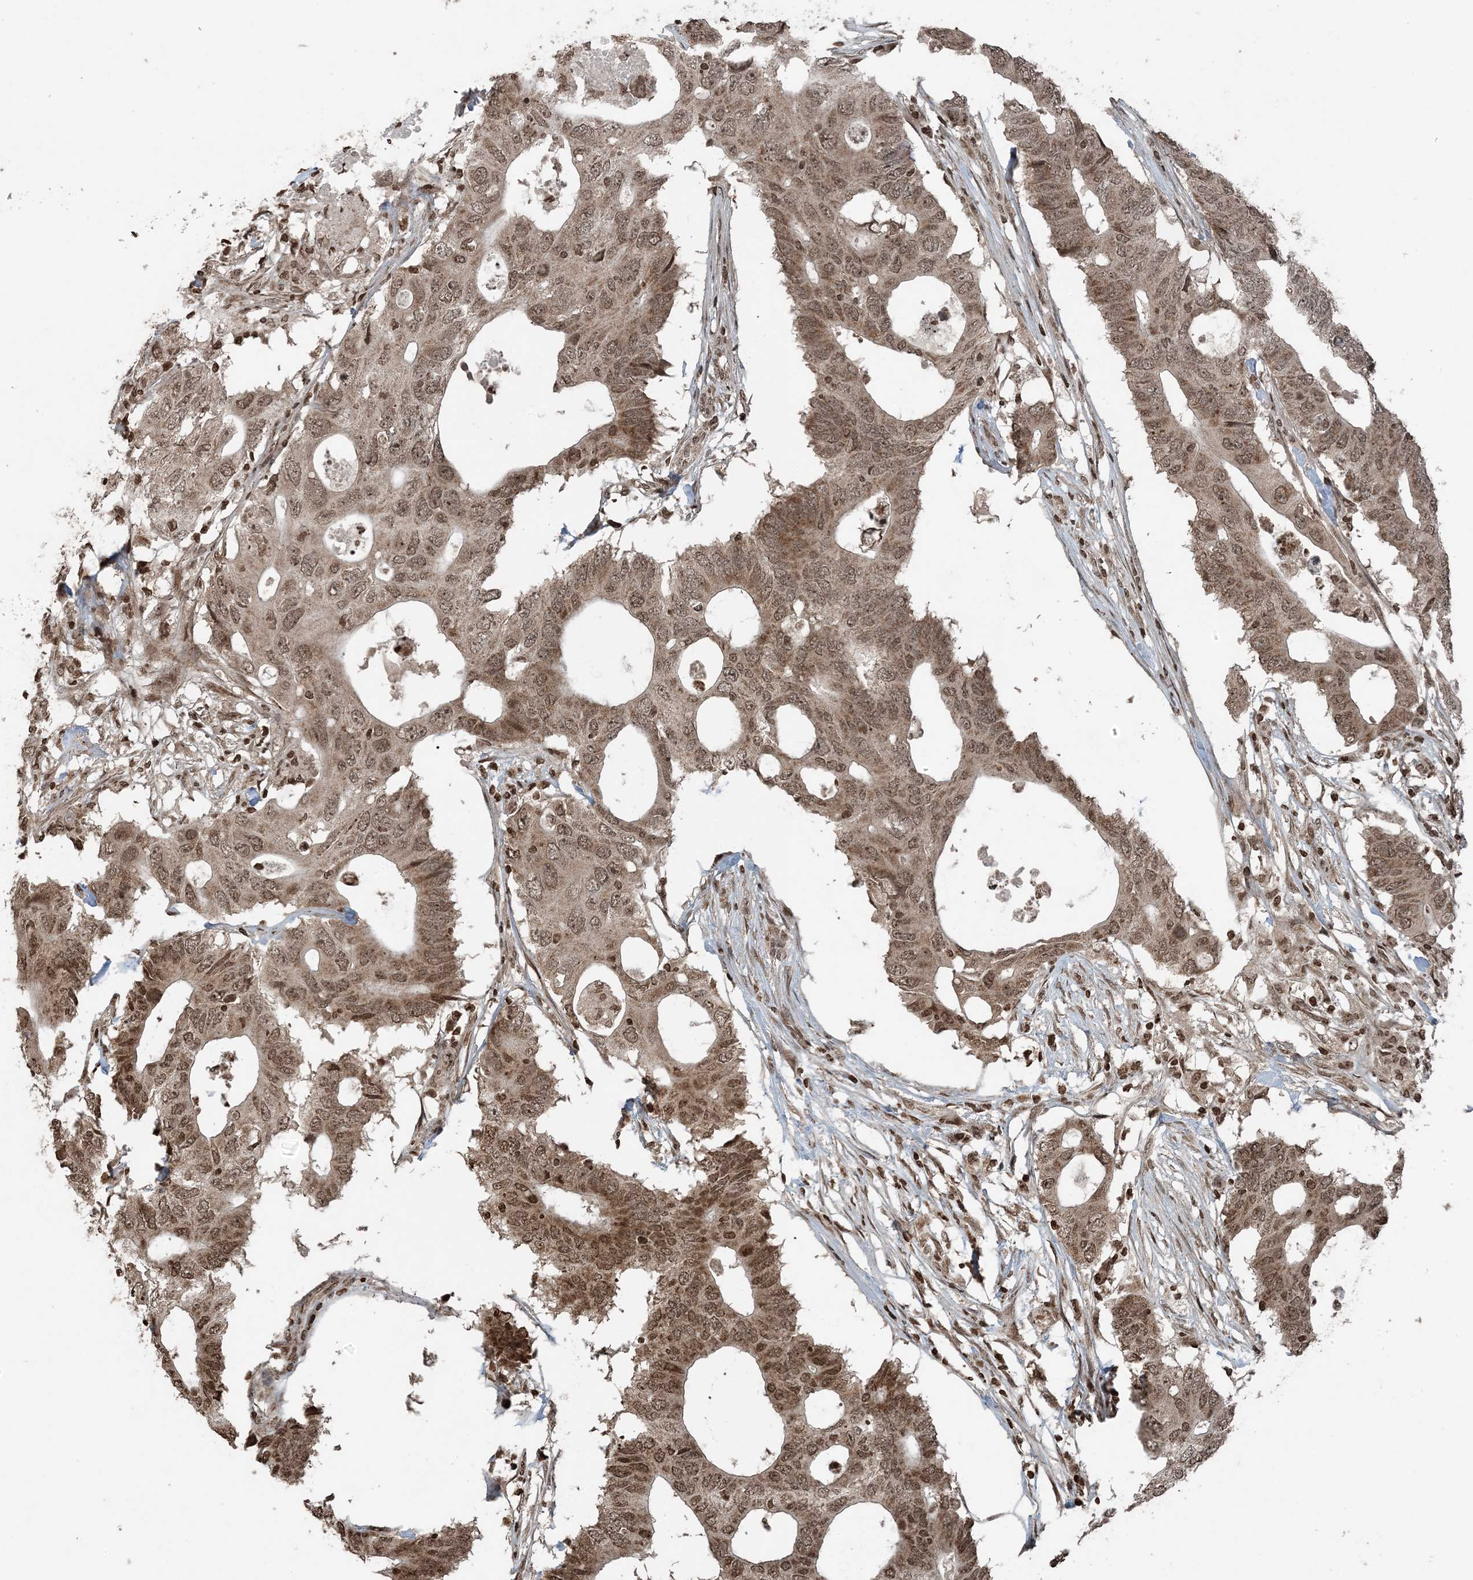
{"staining": {"intensity": "moderate", "quantity": ">75%", "location": "nuclear"}, "tissue": "colorectal cancer", "cell_type": "Tumor cells", "image_type": "cancer", "snomed": [{"axis": "morphology", "description": "Adenocarcinoma, NOS"}, {"axis": "topography", "description": "Colon"}], "caption": "Brown immunohistochemical staining in adenocarcinoma (colorectal) exhibits moderate nuclear staining in about >75% of tumor cells.", "gene": "ZFAND2B", "patient": {"sex": "male", "age": 71}}